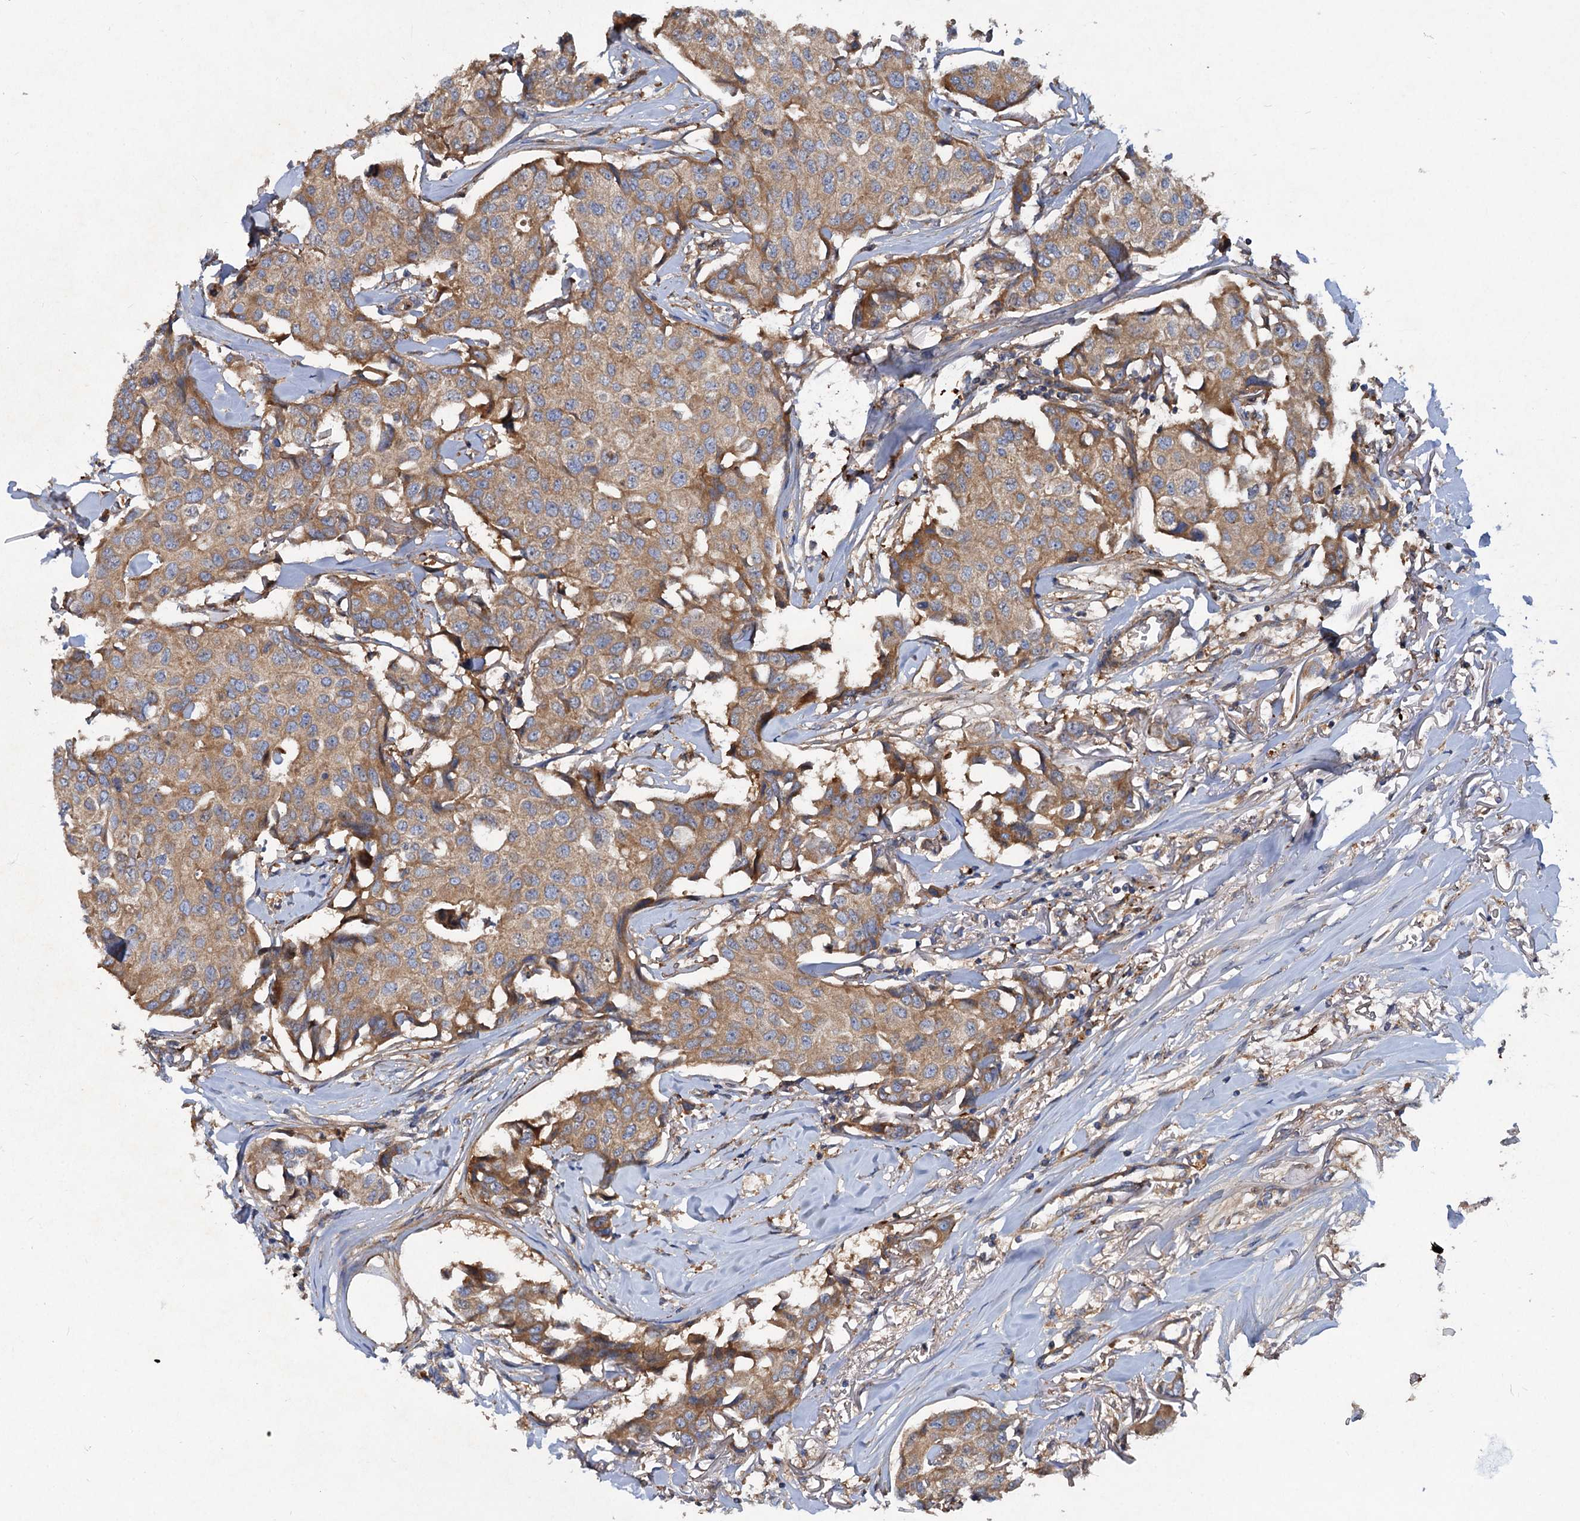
{"staining": {"intensity": "moderate", "quantity": ">75%", "location": "cytoplasmic/membranous"}, "tissue": "breast cancer", "cell_type": "Tumor cells", "image_type": "cancer", "snomed": [{"axis": "morphology", "description": "Duct carcinoma"}, {"axis": "topography", "description": "Breast"}], "caption": "Tumor cells display medium levels of moderate cytoplasmic/membranous staining in about >75% of cells in human breast cancer. The staining is performed using DAB (3,3'-diaminobenzidine) brown chromogen to label protein expression. The nuclei are counter-stained blue using hematoxylin.", "gene": "ALKBH7", "patient": {"sex": "female", "age": 80}}